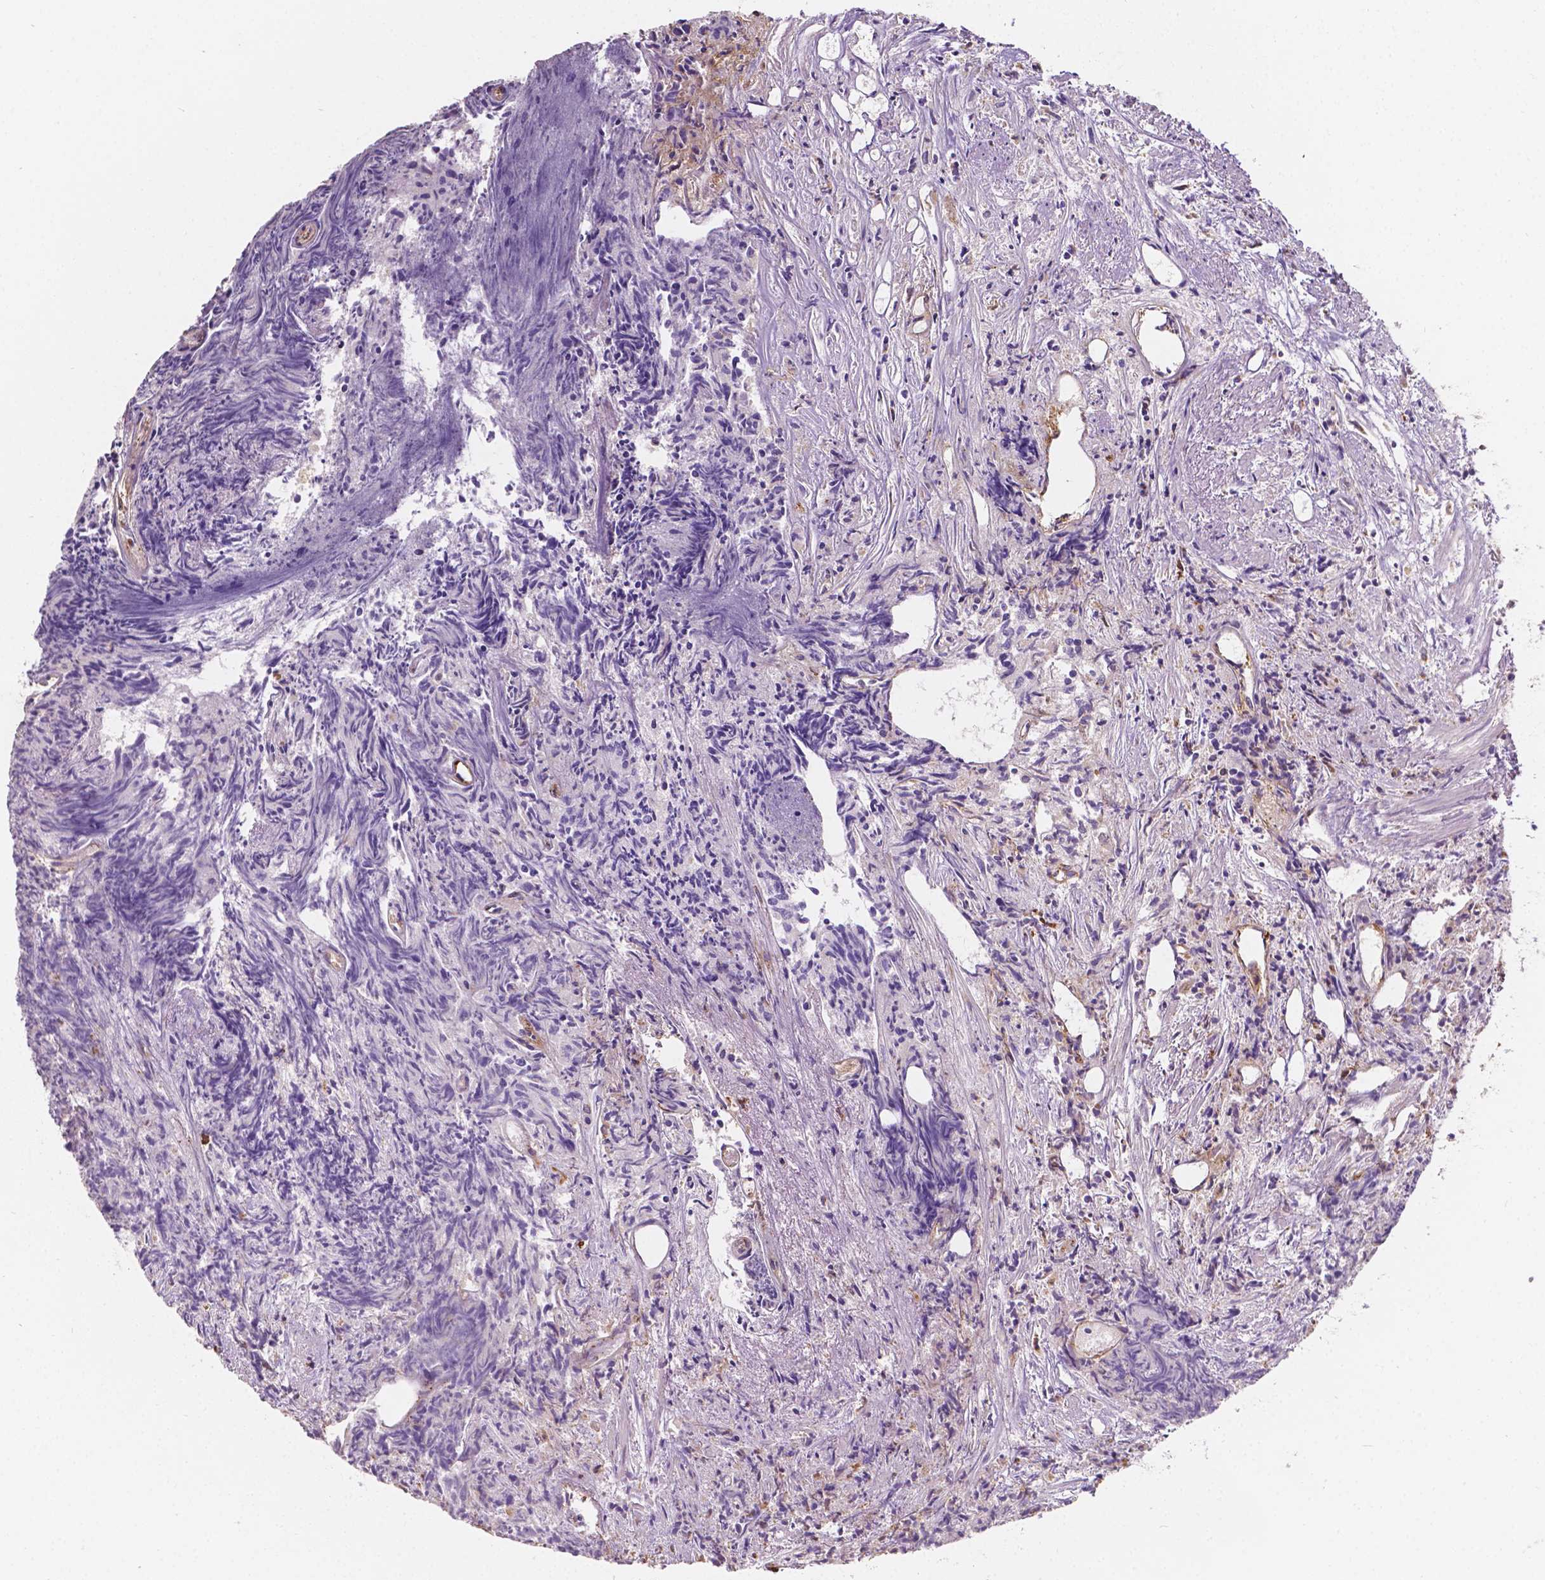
{"staining": {"intensity": "negative", "quantity": "none", "location": "none"}, "tissue": "prostate cancer", "cell_type": "Tumor cells", "image_type": "cancer", "snomed": [{"axis": "morphology", "description": "Adenocarcinoma, High grade"}, {"axis": "topography", "description": "Prostate"}], "caption": "This is a photomicrograph of immunohistochemistry staining of prostate high-grade adenocarcinoma, which shows no staining in tumor cells. The staining is performed using DAB brown chromogen with nuclei counter-stained in using hematoxylin.", "gene": "SLC22A4", "patient": {"sex": "male", "age": 58}}